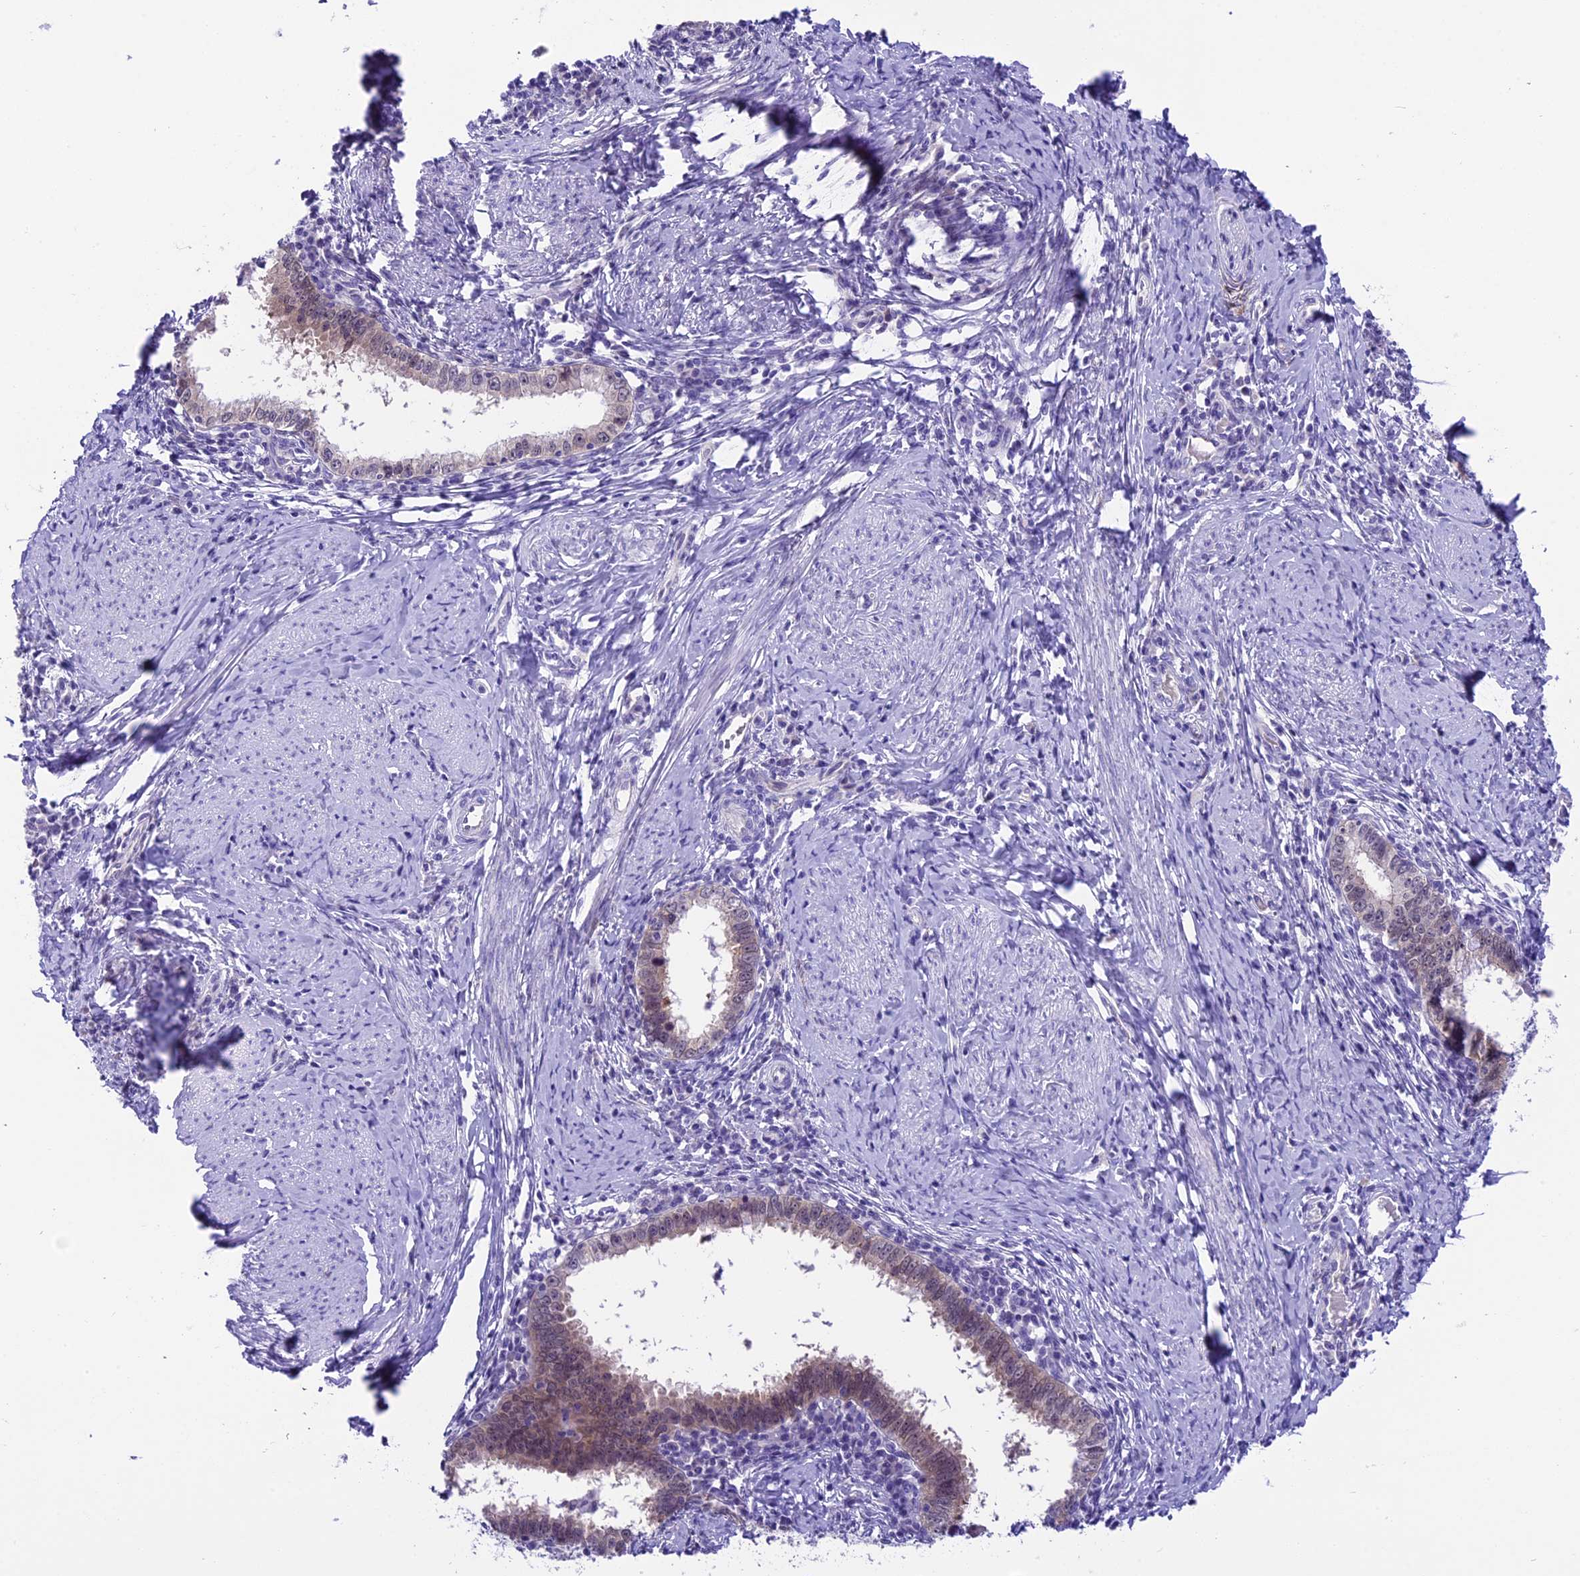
{"staining": {"intensity": "weak", "quantity": "25%-75%", "location": "cytoplasmic/membranous,nuclear"}, "tissue": "cervical cancer", "cell_type": "Tumor cells", "image_type": "cancer", "snomed": [{"axis": "morphology", "description": "Adenocarcinoma, NOS"}, {"axis": "topography", "description": "Cervix"}], "caption": "Immunohistochemical staining of cervical cancer (adenocarcinoma) displays low levels of weak cytoplasmic/membranous and nuclear protein expression in about 25%-75% of tumor cells. (Stains: DAB (3,3'-diaminobenzidine) in brown, nuclei in blue, Microscopy: brightfield microscopy at high magnification).", "gene": "PRR15", "patient": {"sex": "female", "age": 36}}